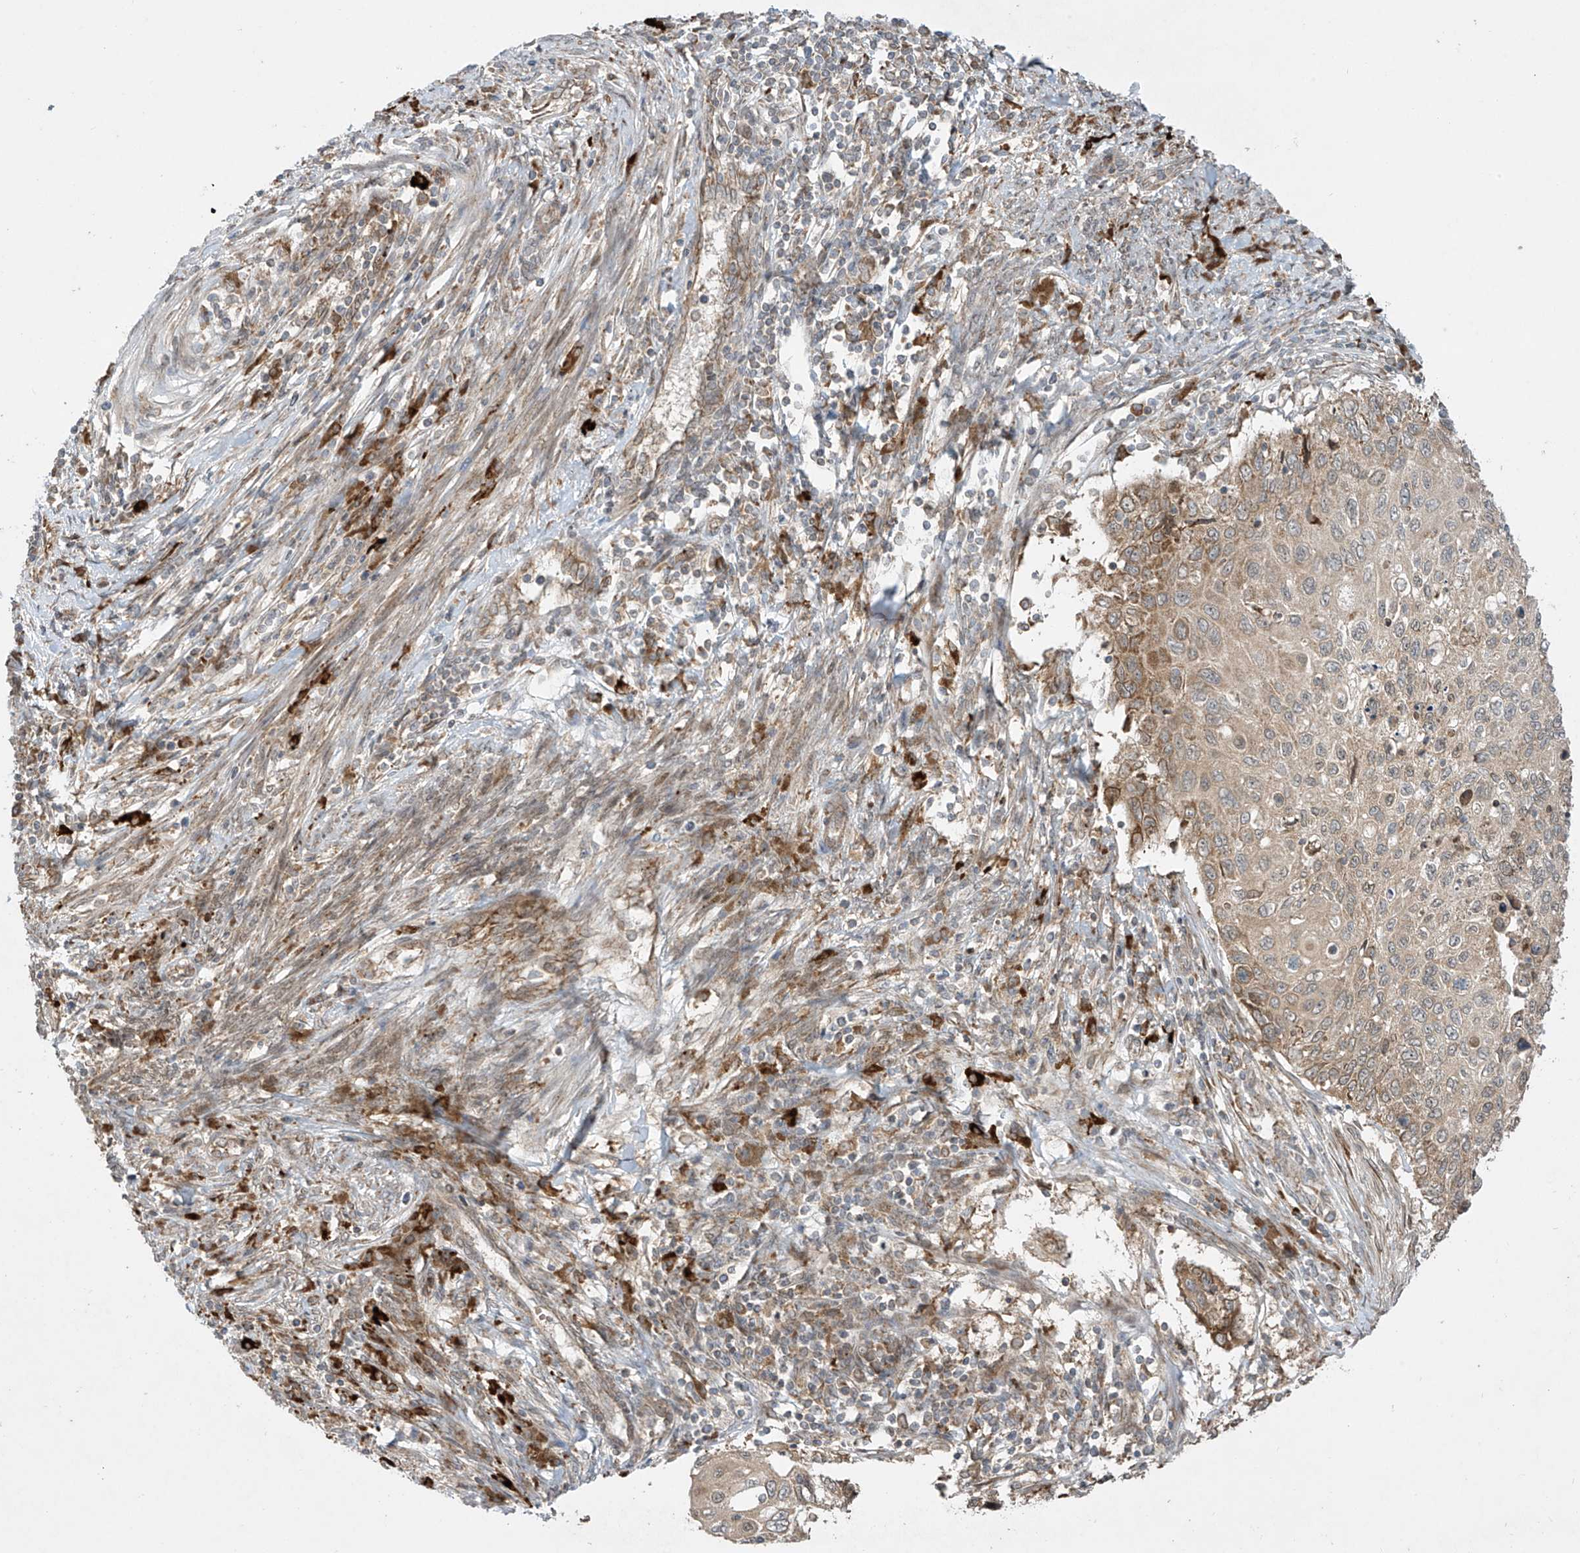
{"staining": {"intensity": "weak", "quantity": "25%-75%", "location": "cytoplasmic/membranous"}, "tissue": "cervical cancer", "cell_type": "Tumor cells", "image_type": "cancer", "snomed": [{"axis": "morphology", "description": "Squamous cell carcinoma, NOS"}, {"axis": "topography", "description": "Cervix"}], "caption": "Protein staining shows weak cytoplasmic/membranous expression in about 25%-75% of tumor cells in squamous cell carcinoma (cervical).", "gene": "PPAT", "patient": {"sex": "female", "age": 70}}